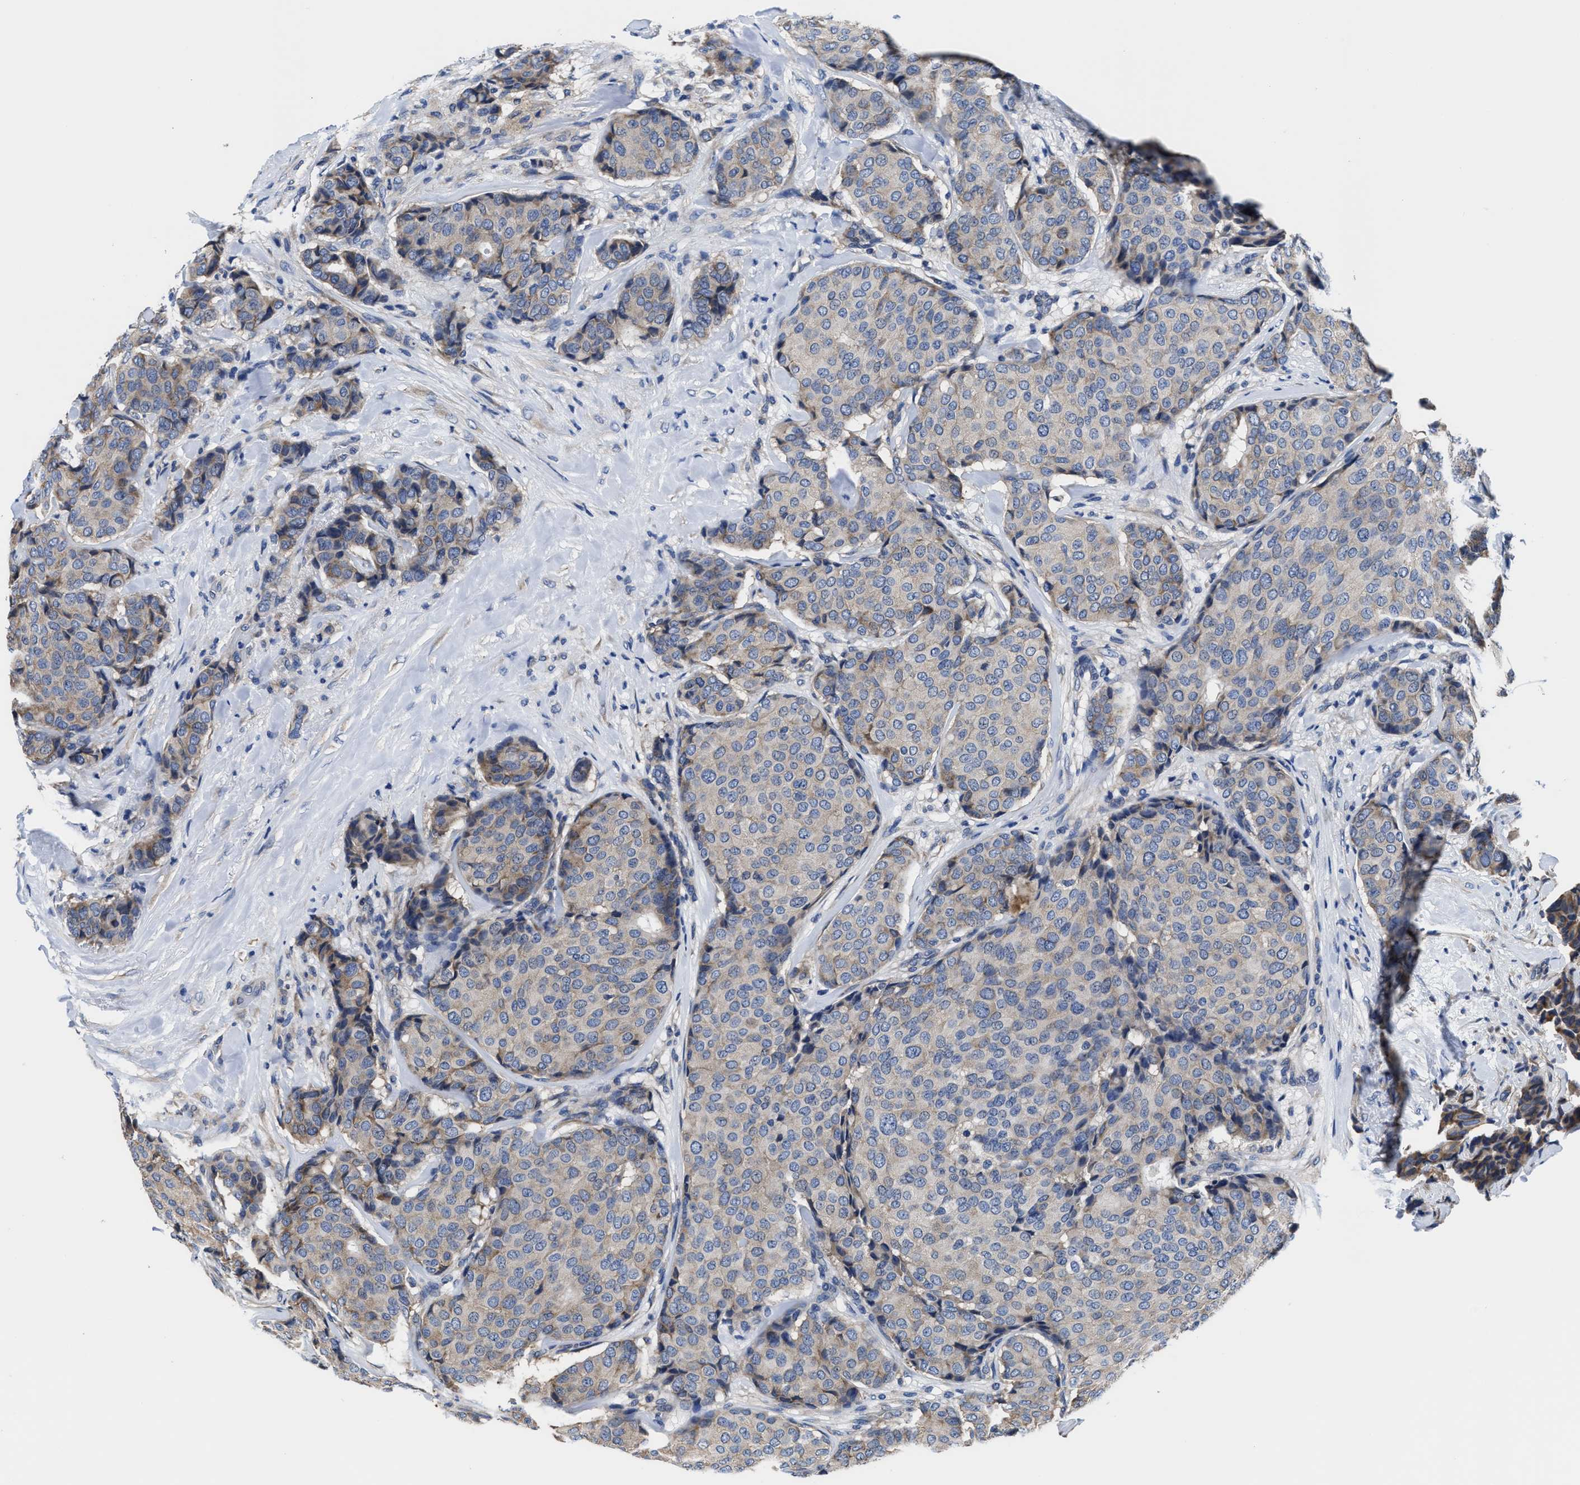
{"staining": {"intensity": "weak", "quantity": "<25%", "location": "cytoplasmic/membranous"}, "tissue": "breast cancer", "cell_type": "Tumor cells", "image_type": "cancer", "snomed": [{"axis": "morphology", "description": "Duct carcinoma"}, {"axis": "topography", "description": "Breast"}], "caption": "A high-resolution micrograph shows IHC staining of breast cancer (invasive ductal carcinoma), which demonstrates no significant expression in tumor cells. Nuclei are stained in blue.", "gene": "SRPK2", "patient": {"sex": "female", "age": 75}}